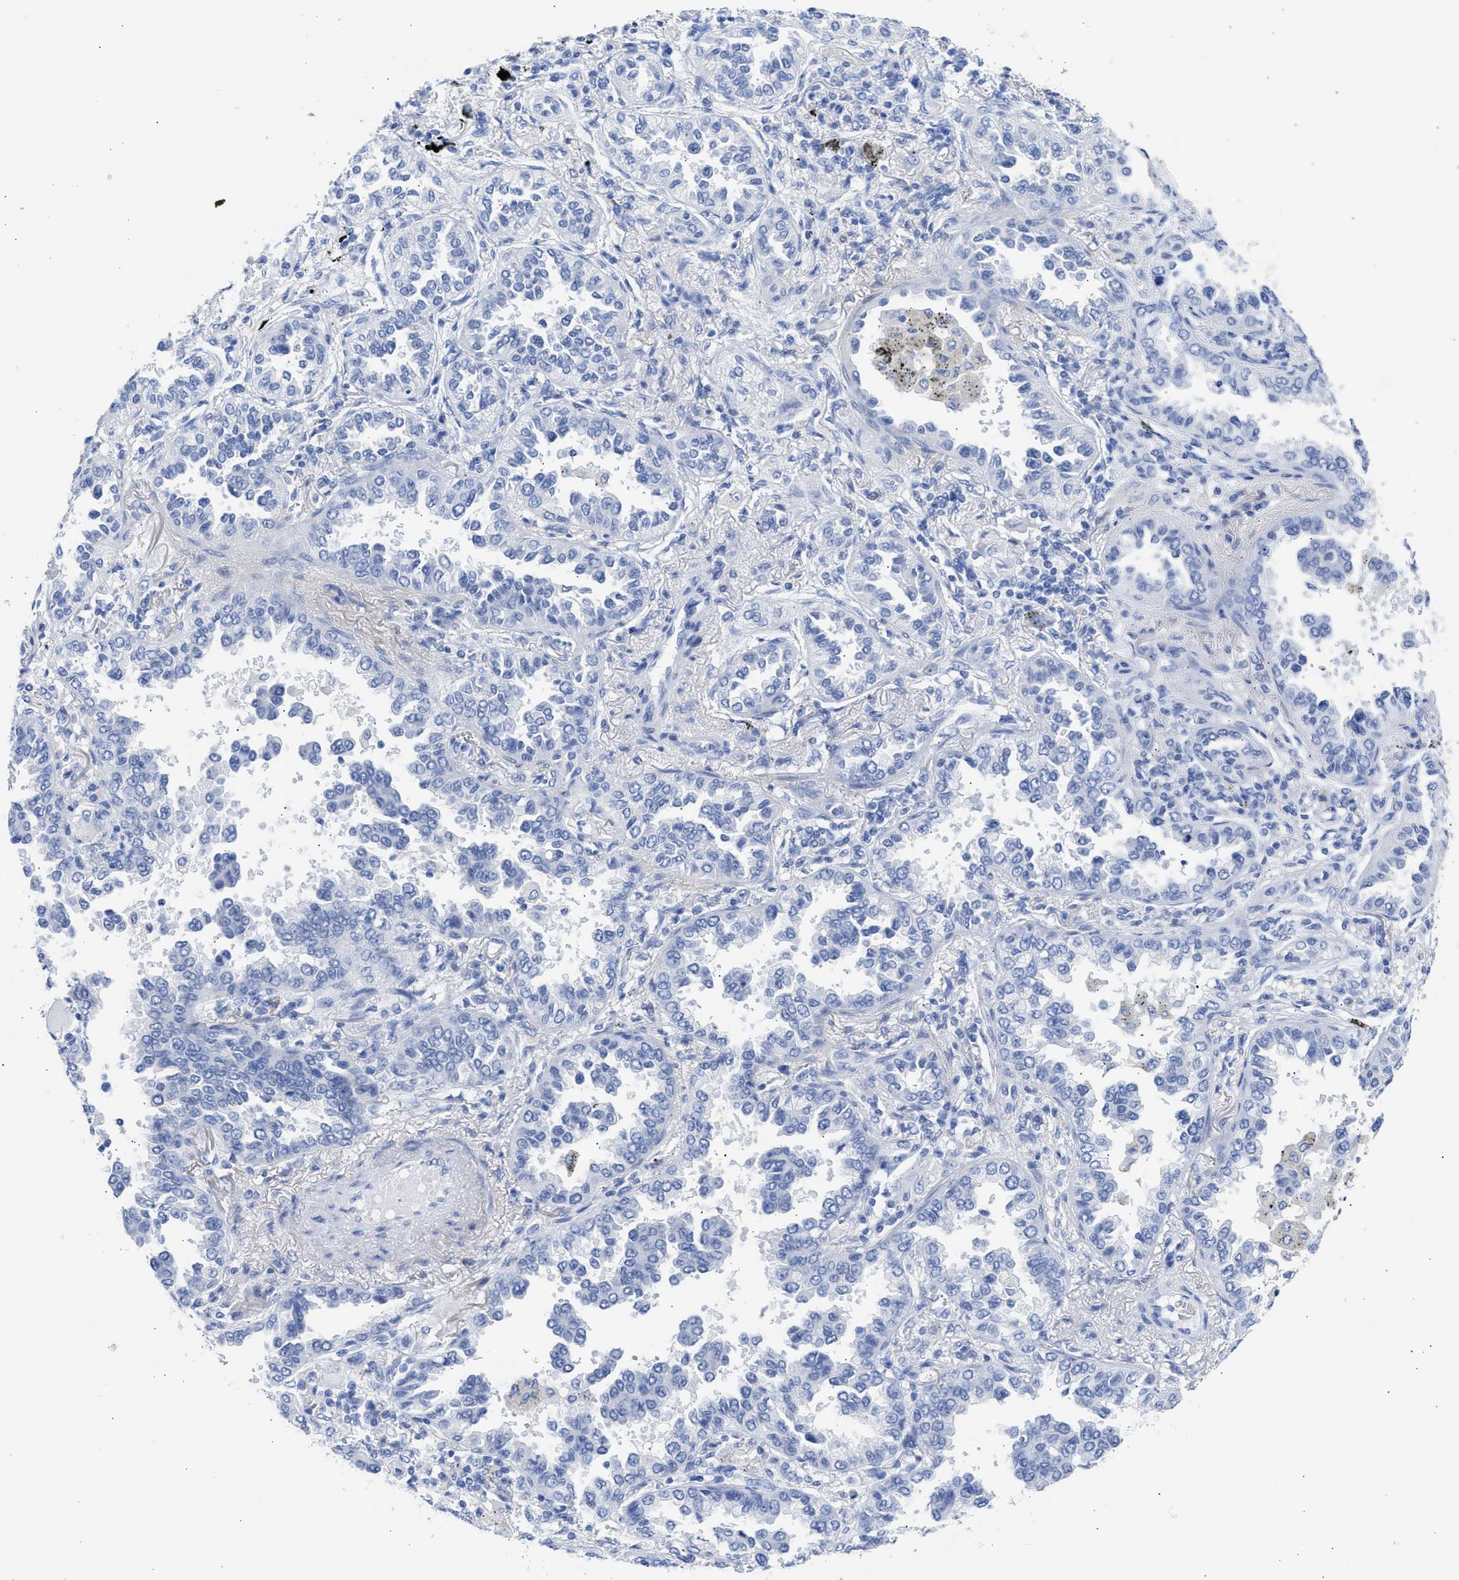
{"staining": {"intensity": "negative", "quantity": "none", "location": "none"}, "tissue": "lung cancer", "cell_type": "Tumor cells", "image_type": "cancer", "snomed": [{"axis": "morphology", "description": "Normal tissue, NOS"}, {"axis": "morphology", "description": "Adenocarcinoma, NOS"}, {"axis": "topography", "description": "Lung"}], "caption": "Human lung cancer (adenocarcinoma) stained for a protein using immunohistochemistry exhibits no positivity in tumor cells.", "gene": "NCAM1", "patient": {"sex": "male", "age": 59}}